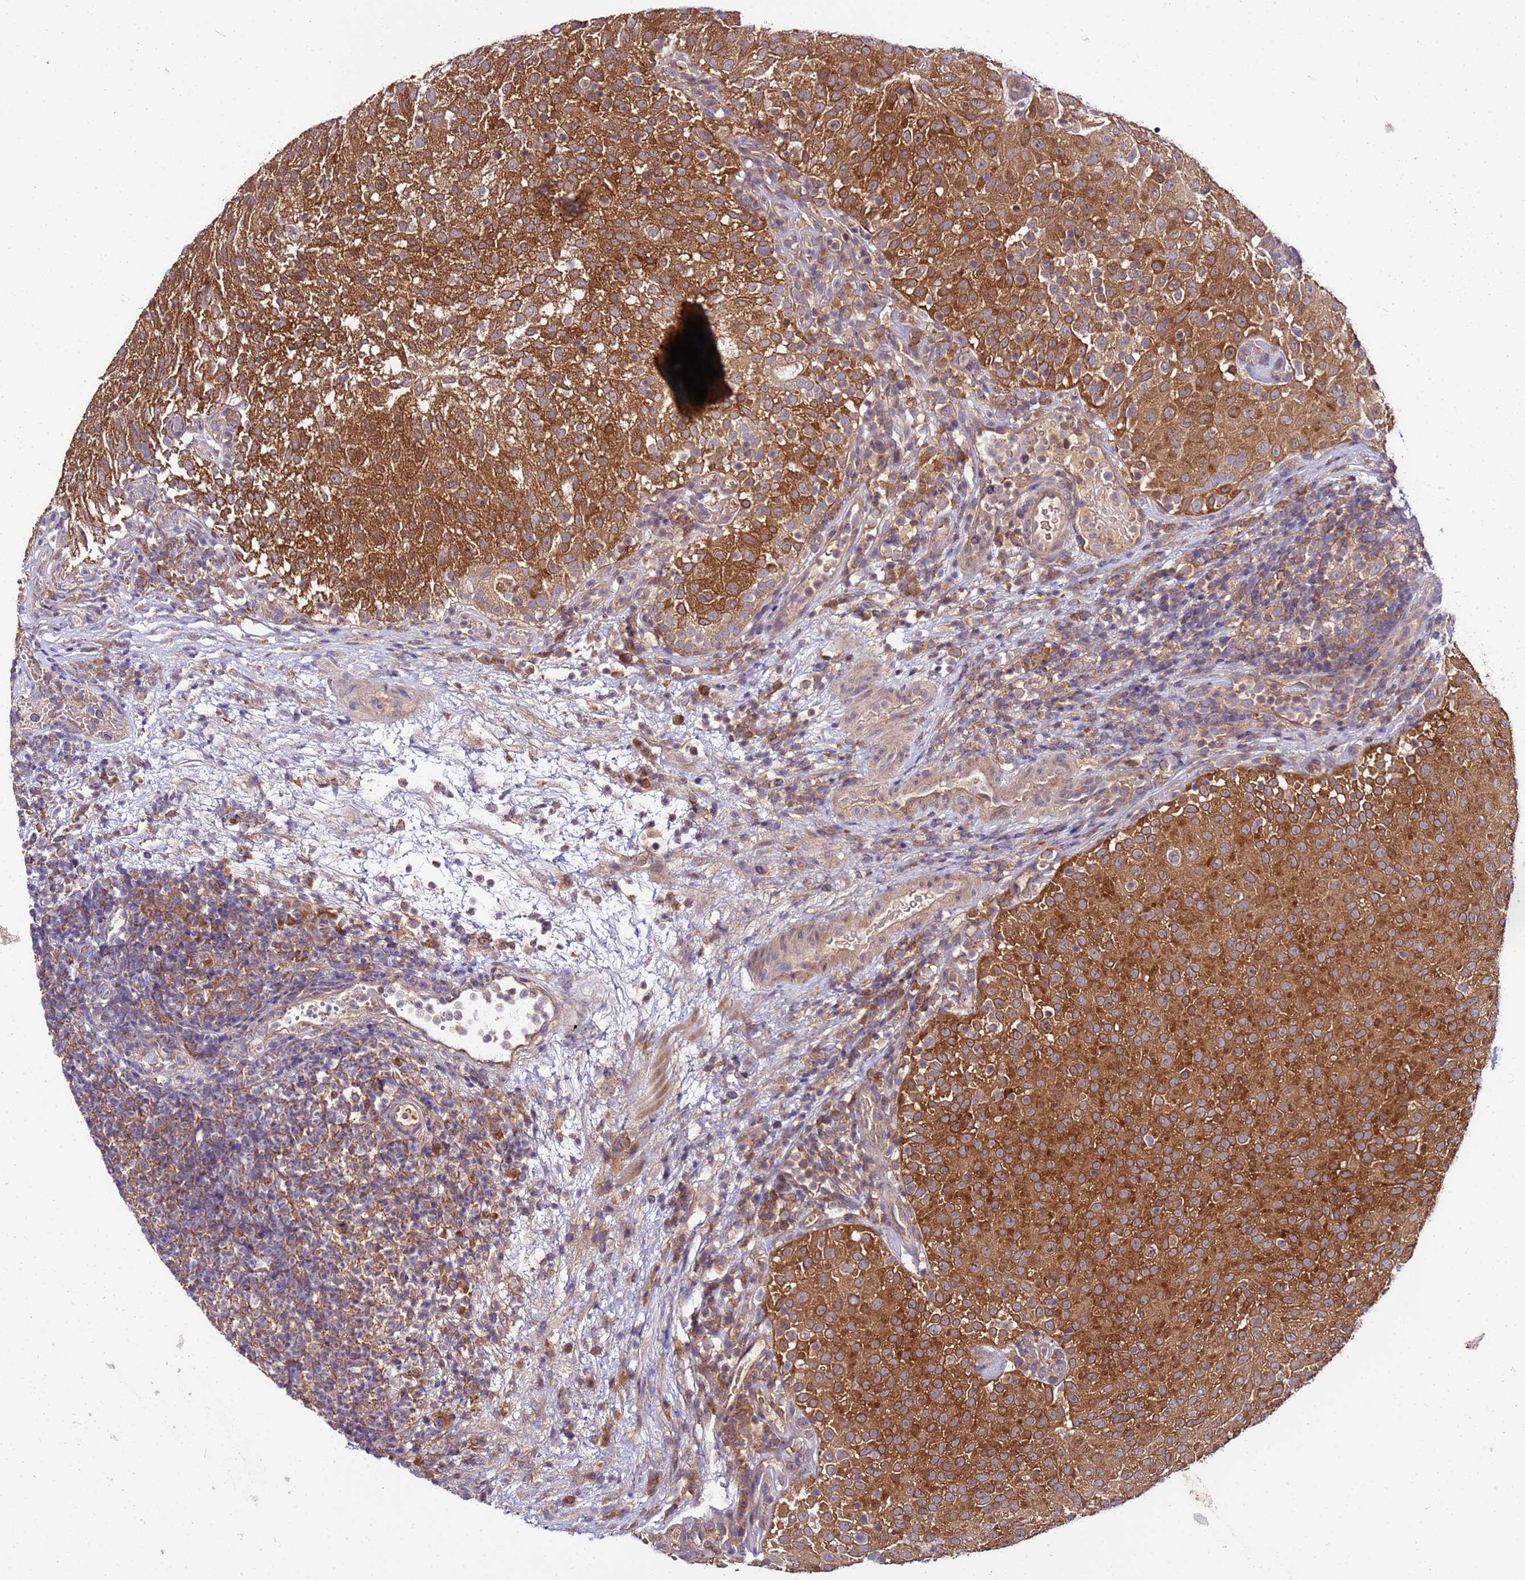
{"staining": {"intensity": "strong", "quantity": ">75%", "location": "cytoplasmic/membranous"}, "tissue": "urothelial cancer", "cell_type": "Tumor cells", "image_type": "cancer", "snomed": [{"axis": "morphology", "description": "Urothelial carcinoma, Low grade"}, {"axis": "topography", "description": "Urinary bladder"}], "caption": "Strong cytoplasmic/membranous staining for a protein is seen in about >75% of tumor cells of urothelial cancer using IHC.", "gene": "GSPT2", "patient": {"sex": "male", "age": 78}}